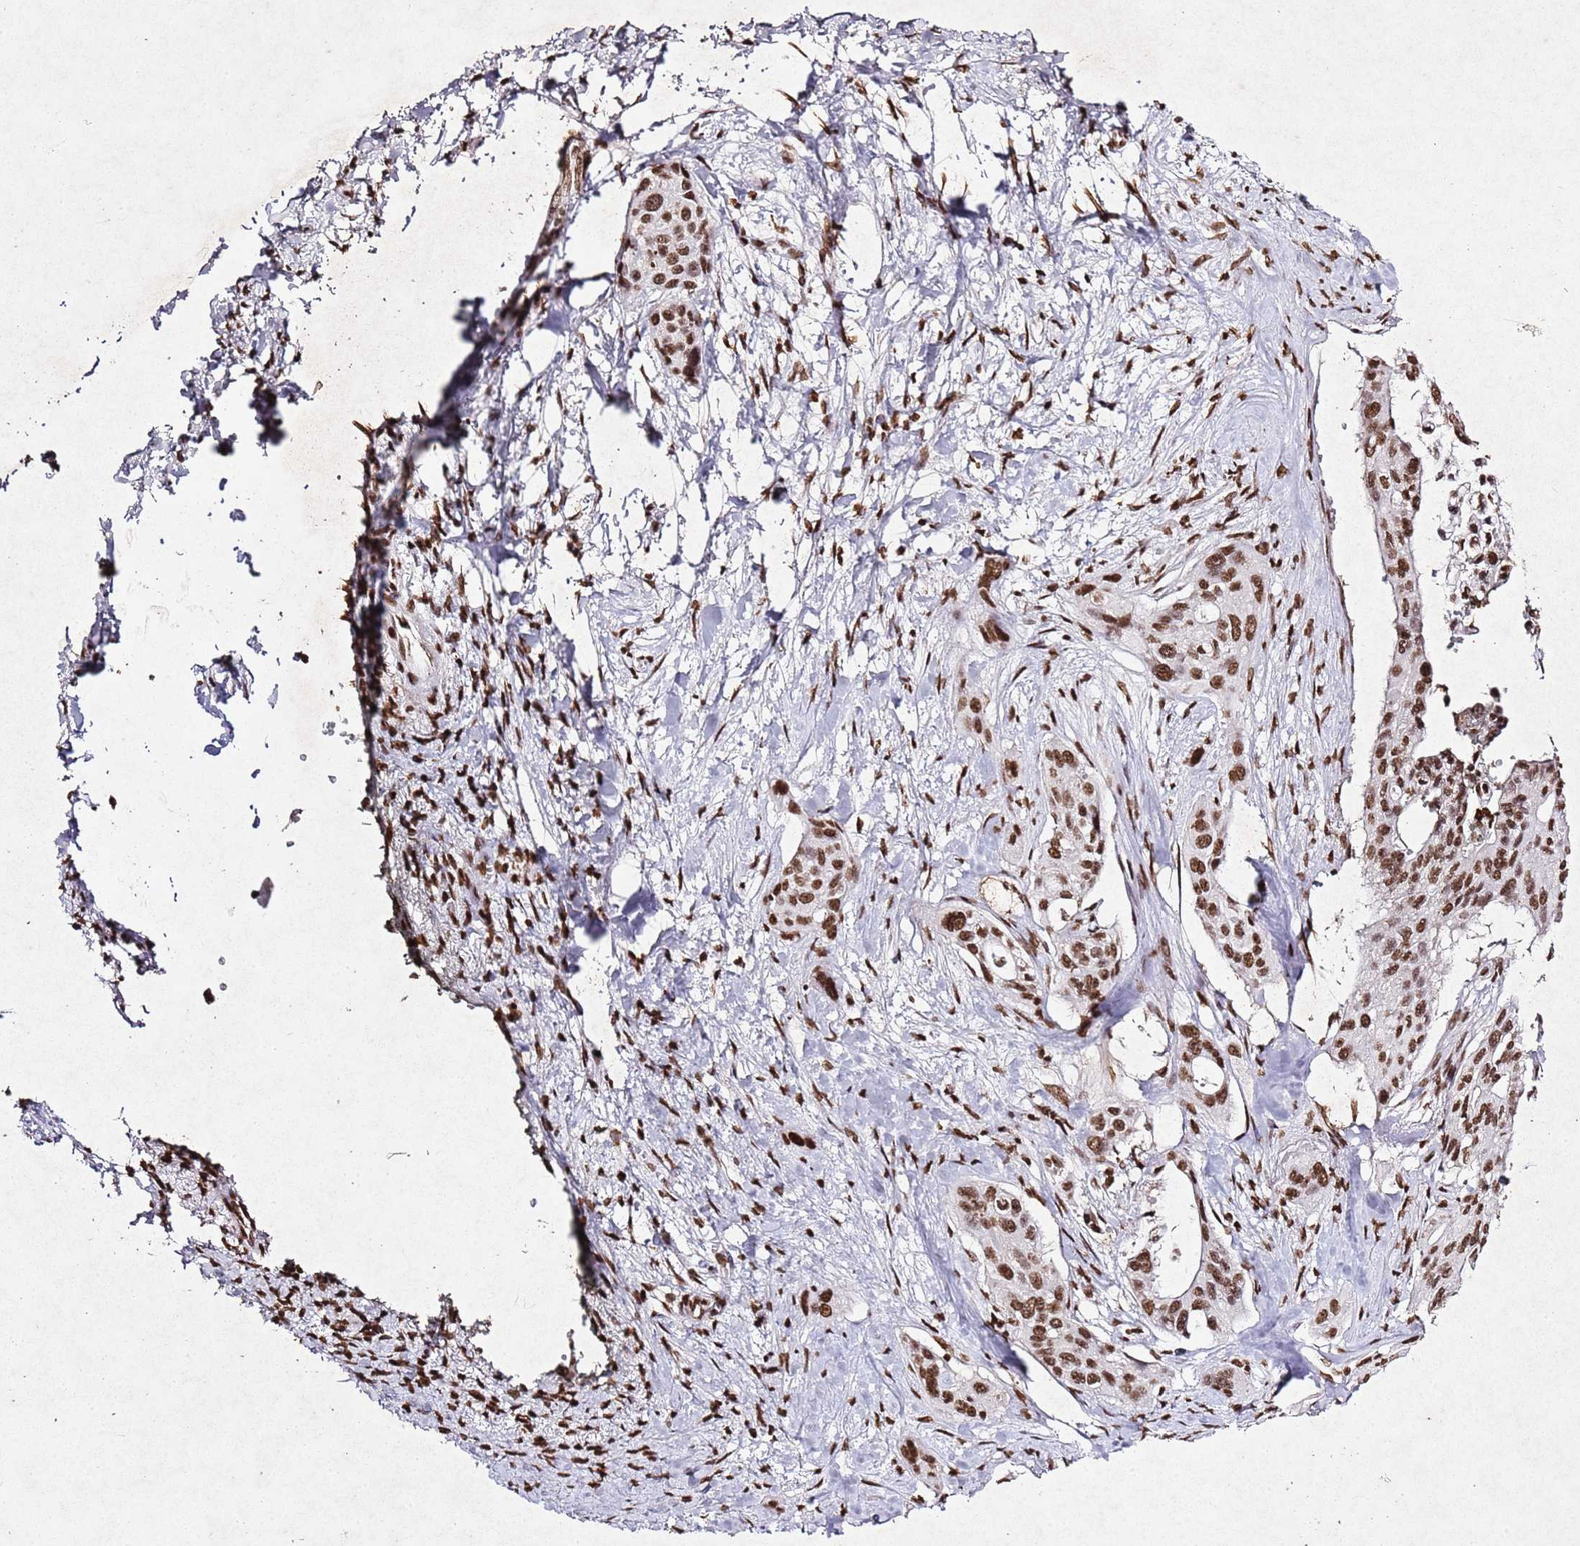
{"staining": {"intensity": "moderate", "quantity": ">75%", "location": "nuclear"}, "tissue": "pancreatic cancer", "cell_type": "Tumor cells", "image_type": "cancer", "snomed": [{"axis": "morphology", "description": "Adenocarcinoma, NOS"}, {"axis": "topography", "description": "Pancreas"}], "caption": "Tumor cells exhibit medium levels of moderate nuclear expression in approximately >75% of cells in pancreatic cancer.", "gene": "BMAL1", "patient": {"sex": "male", "age": 72}}